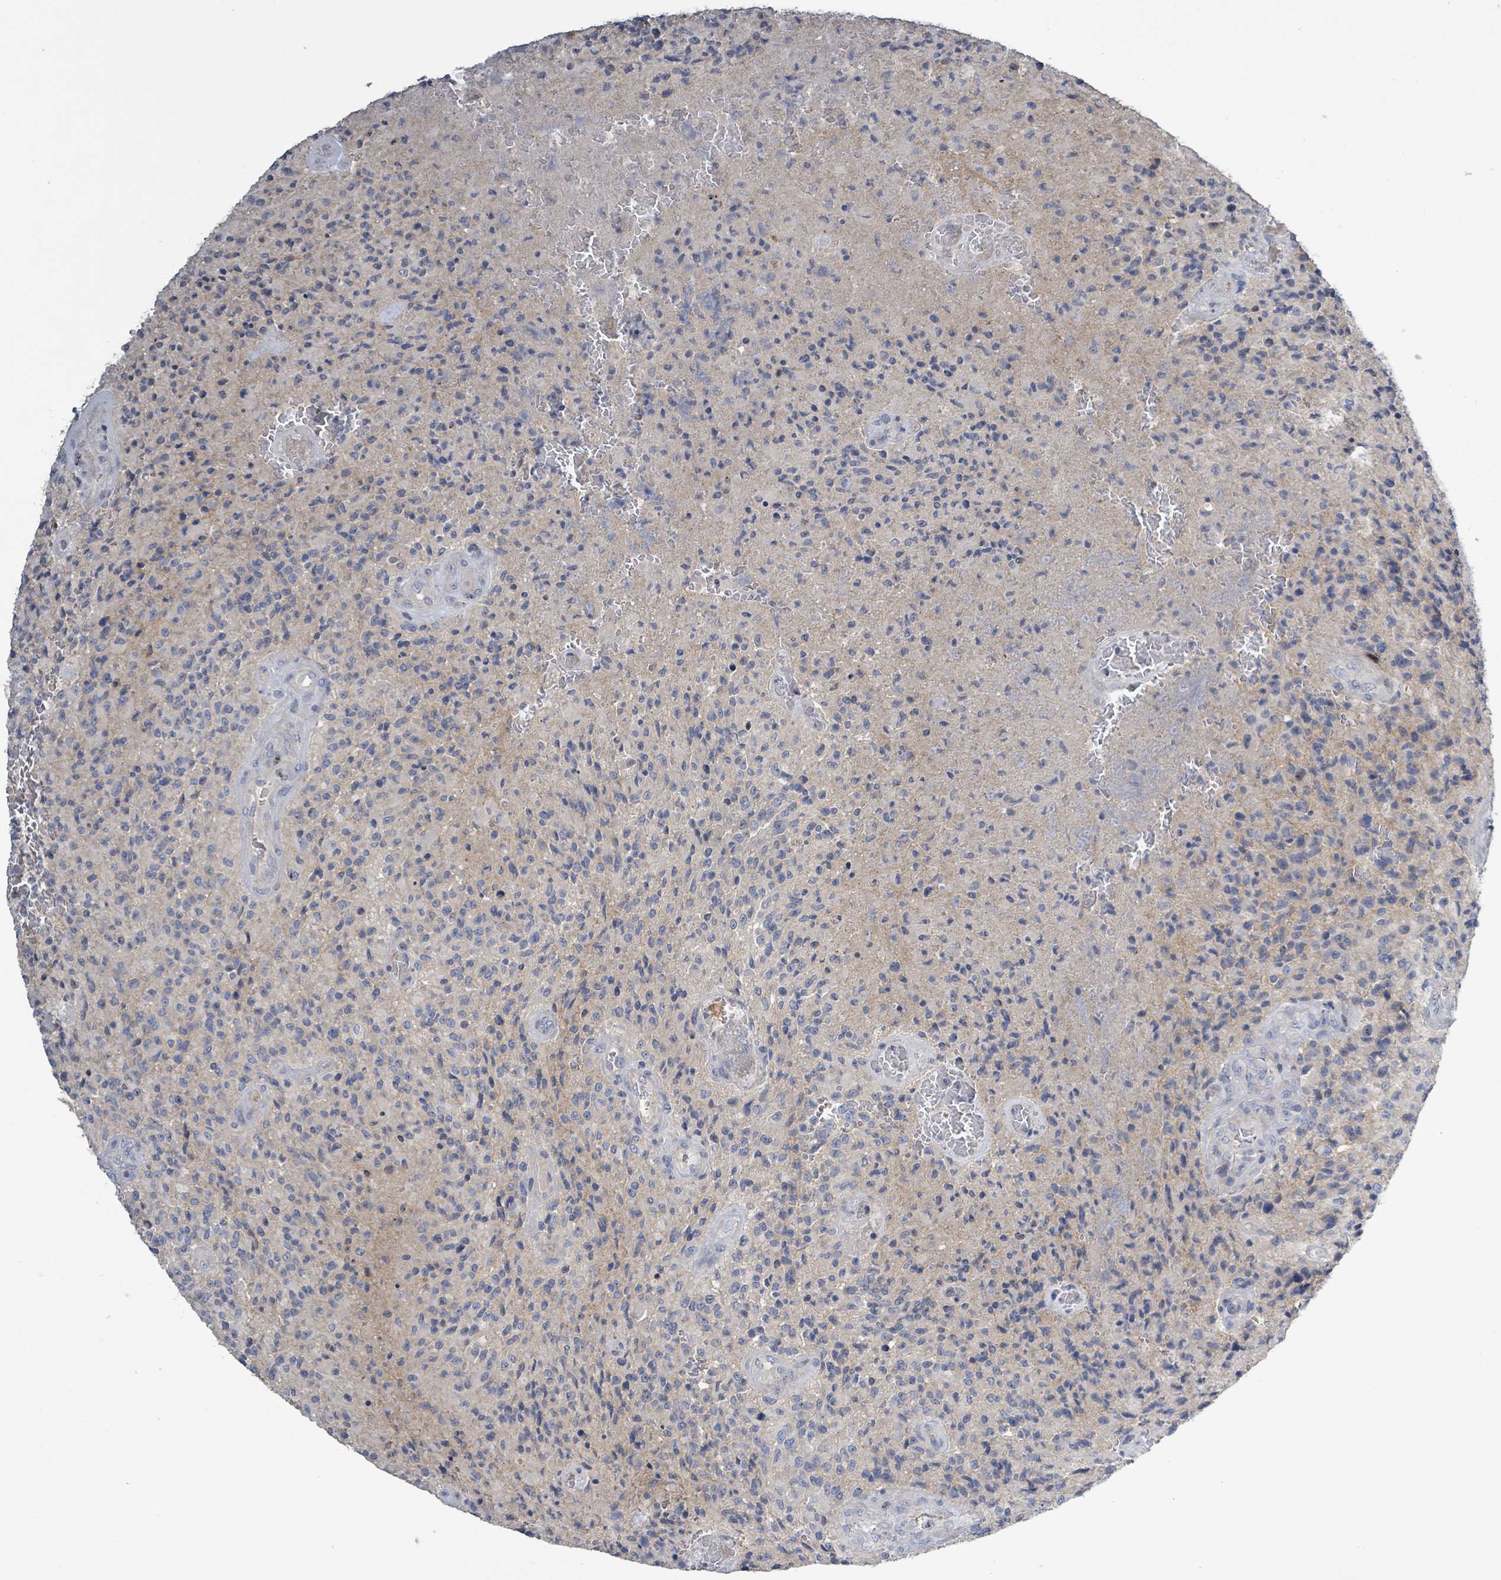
{"staining": {"intensity": "negative", "quantity": "none", "location": "none"}, "tissue": "glioma", "cell_type": "Tumor cells", "image_type": "cancer", "snomed": [{"axis": "morphology", "description": "Normal tissue, NOS"}, {"axis": "morphology", "description": "Glioma, malignant, High grade"}, {"axis": "topography", "description": "Cerebral cortex"}], "caption": "A micrograph of human glioma is negative for staining in tumor cells. (Brightfield microscopy of DAB (3,3'-diaminobenzidine) immunohistochemistry at high magnification).", "gene": "KRAS", "patient": {"sex": "male", "age": 56}}